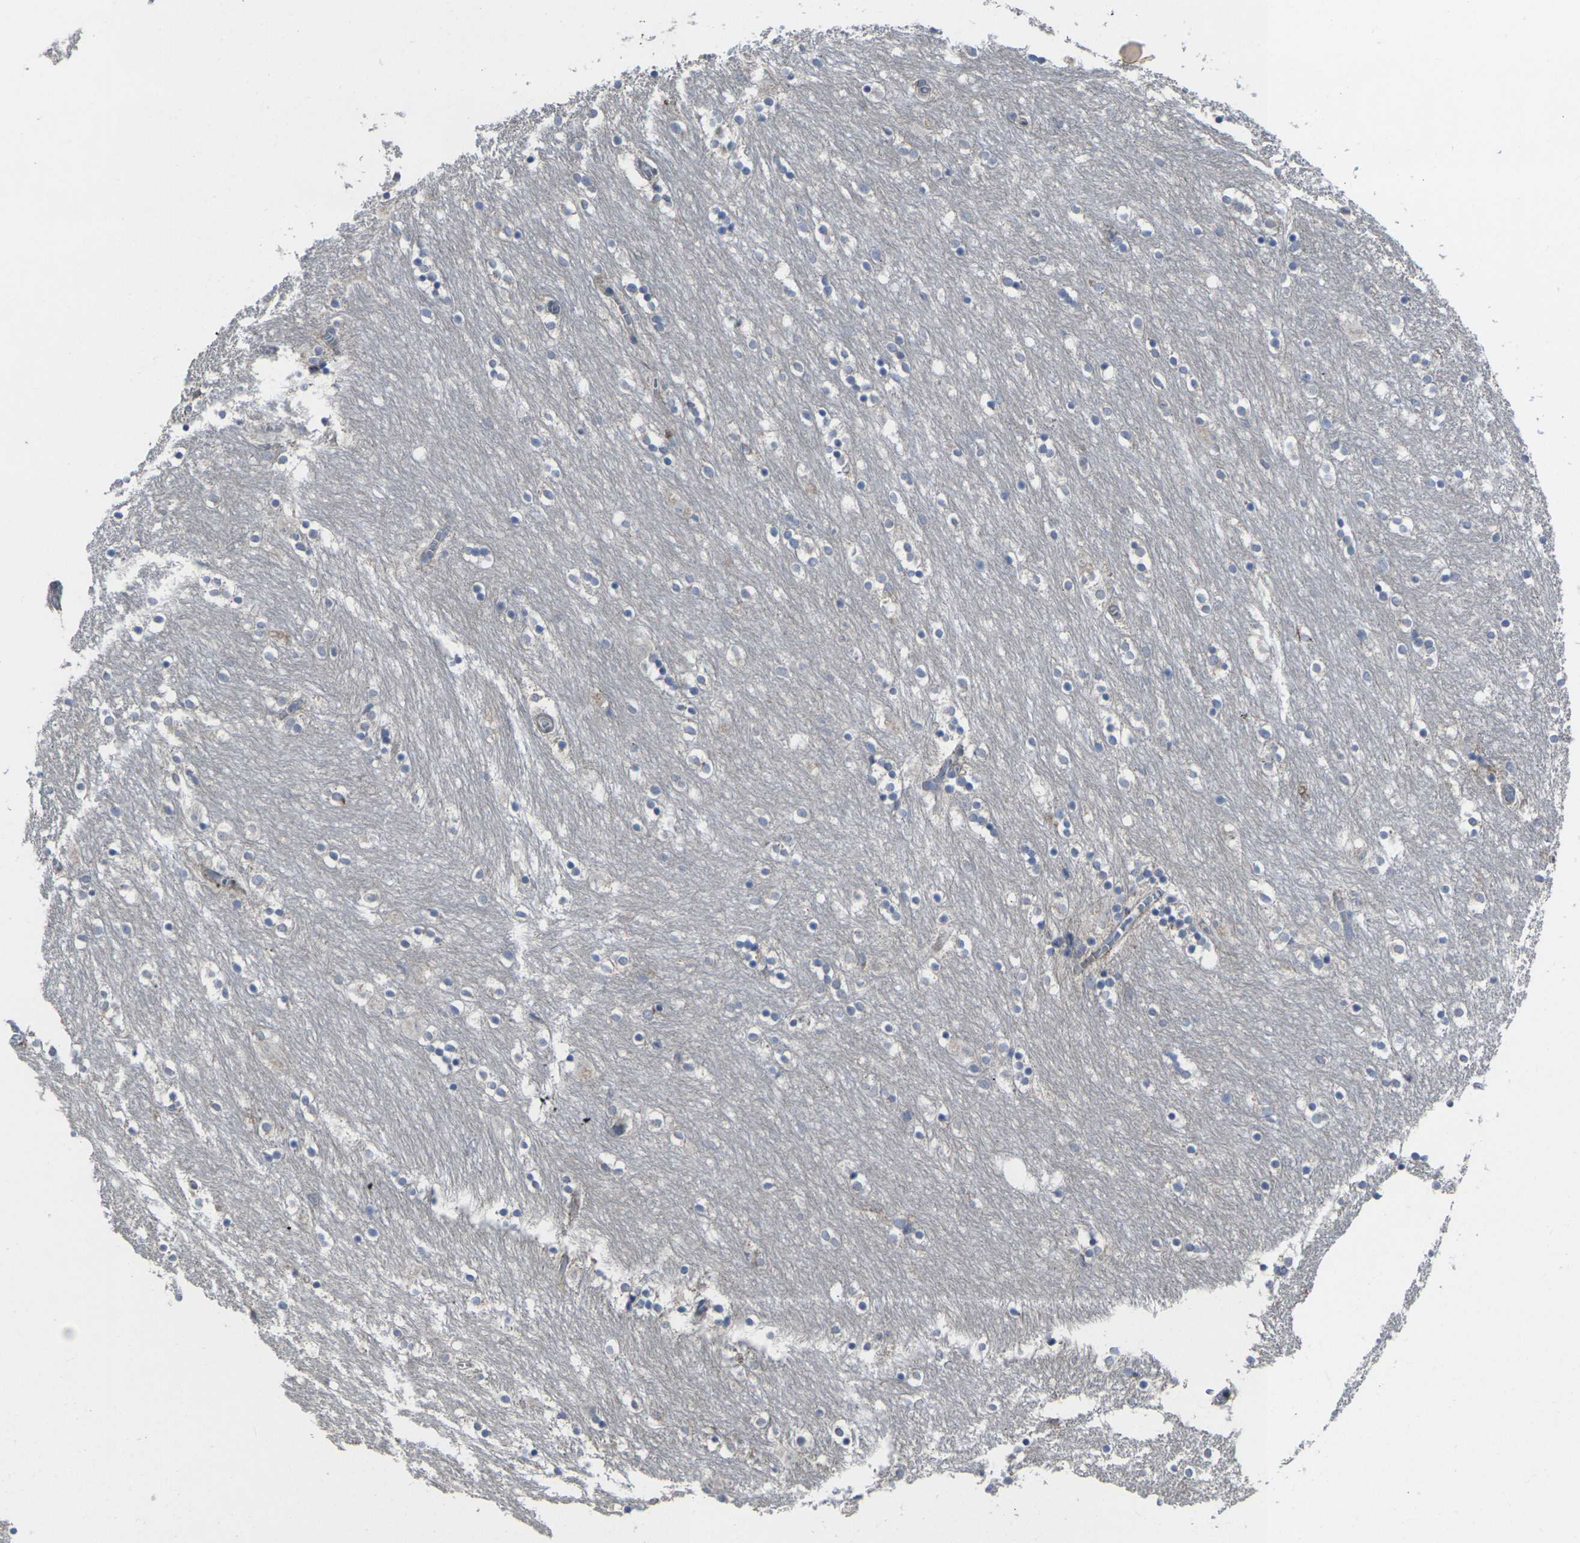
{"staining": {"intensity": "negative", "quantity": "none", "location": "none"}, "tissue": "caudate", "cell_type": "Glial cells", "image_type": "normal", "snomed": [{"axis": "morphology", "description": "Normal tissue, NOS"}, {"axis": "topography", "description": "Lateral ventricle wall"}], "caption": "This is a image of immunohistochemistry staining of benign caudate, which shows no expression in glial cells.", "gene": "CCR10", "patient": {"sex": "female", "age": 54}}